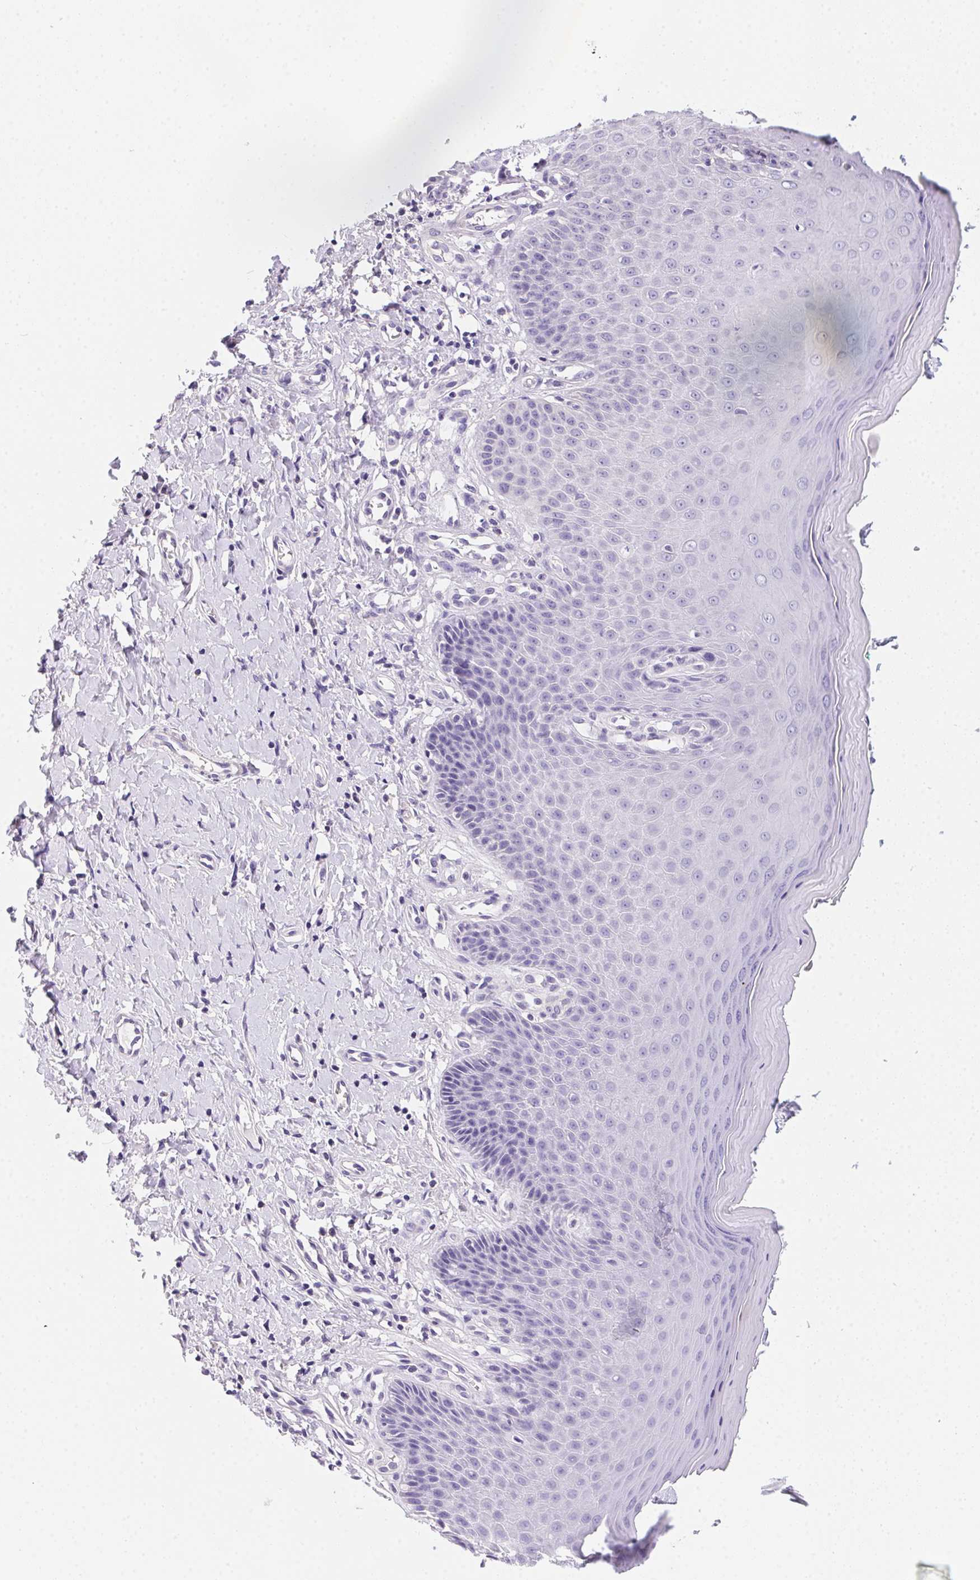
{"staining": {"intensity": "negative", "quantity": "none", "location": "none"}, "tissue": "vagina", "cell_type": "Squamous epithelial cells", "image_type": "normal", "snomed": [{"axis": "morphology", "description": "Normal tissue, NOS"}, {"axis": "topography", "description": "Vagina"}], "caption": "Squamous epithelial cells show no significant protein expression in normal vagina. (Brightfield microscopy of DAB (3,3'-diaminobenzidine) IHC at high magnification).", "gene": "PRKAA1", "patient": {"sex": "female", "age": 83}}